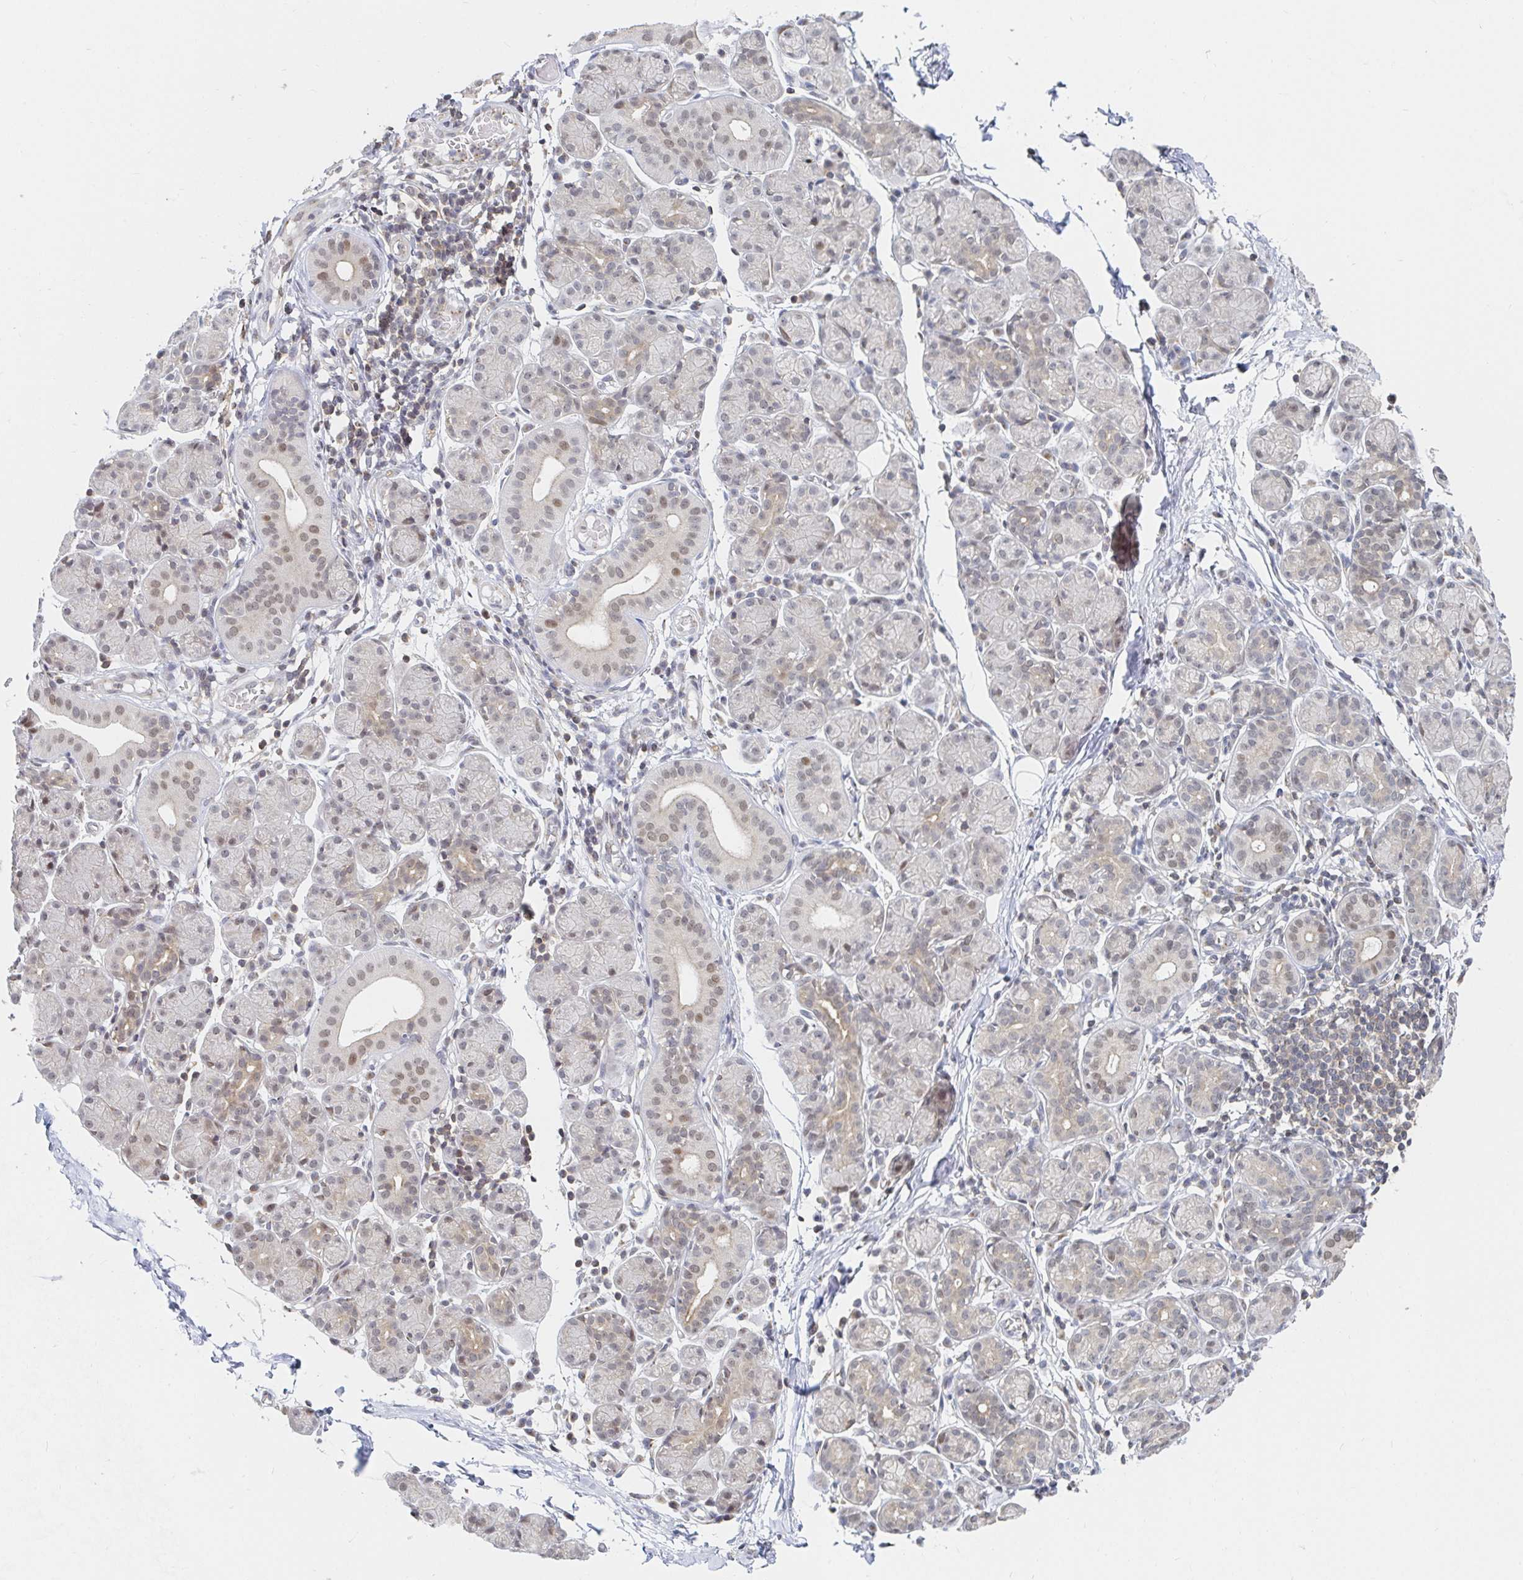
{"staining": {"intensity": "weak", "quantity": "25%-75%", "location": "nuclear"}, "tissue": "salivary gland", "cell_type": "Glandular cells", "image_type": "normal", "snomed": [{"axis": "morphology", "description": "Normal tissue, NOS"}, {"axis": "morphology", "description": "Inflammation, NOS"}, {"axis": "topography", "description": "Lymph node"}, {"axis": "topography", "description": "Salivary gland"}], "caption": "This is a histology image of immunohistochemistry staining of benign salivary gland, which shows weak staining in the nuclear of glandular cells.", "gene": "CHD2", "patient": {"sex": "male", "age": 3}}